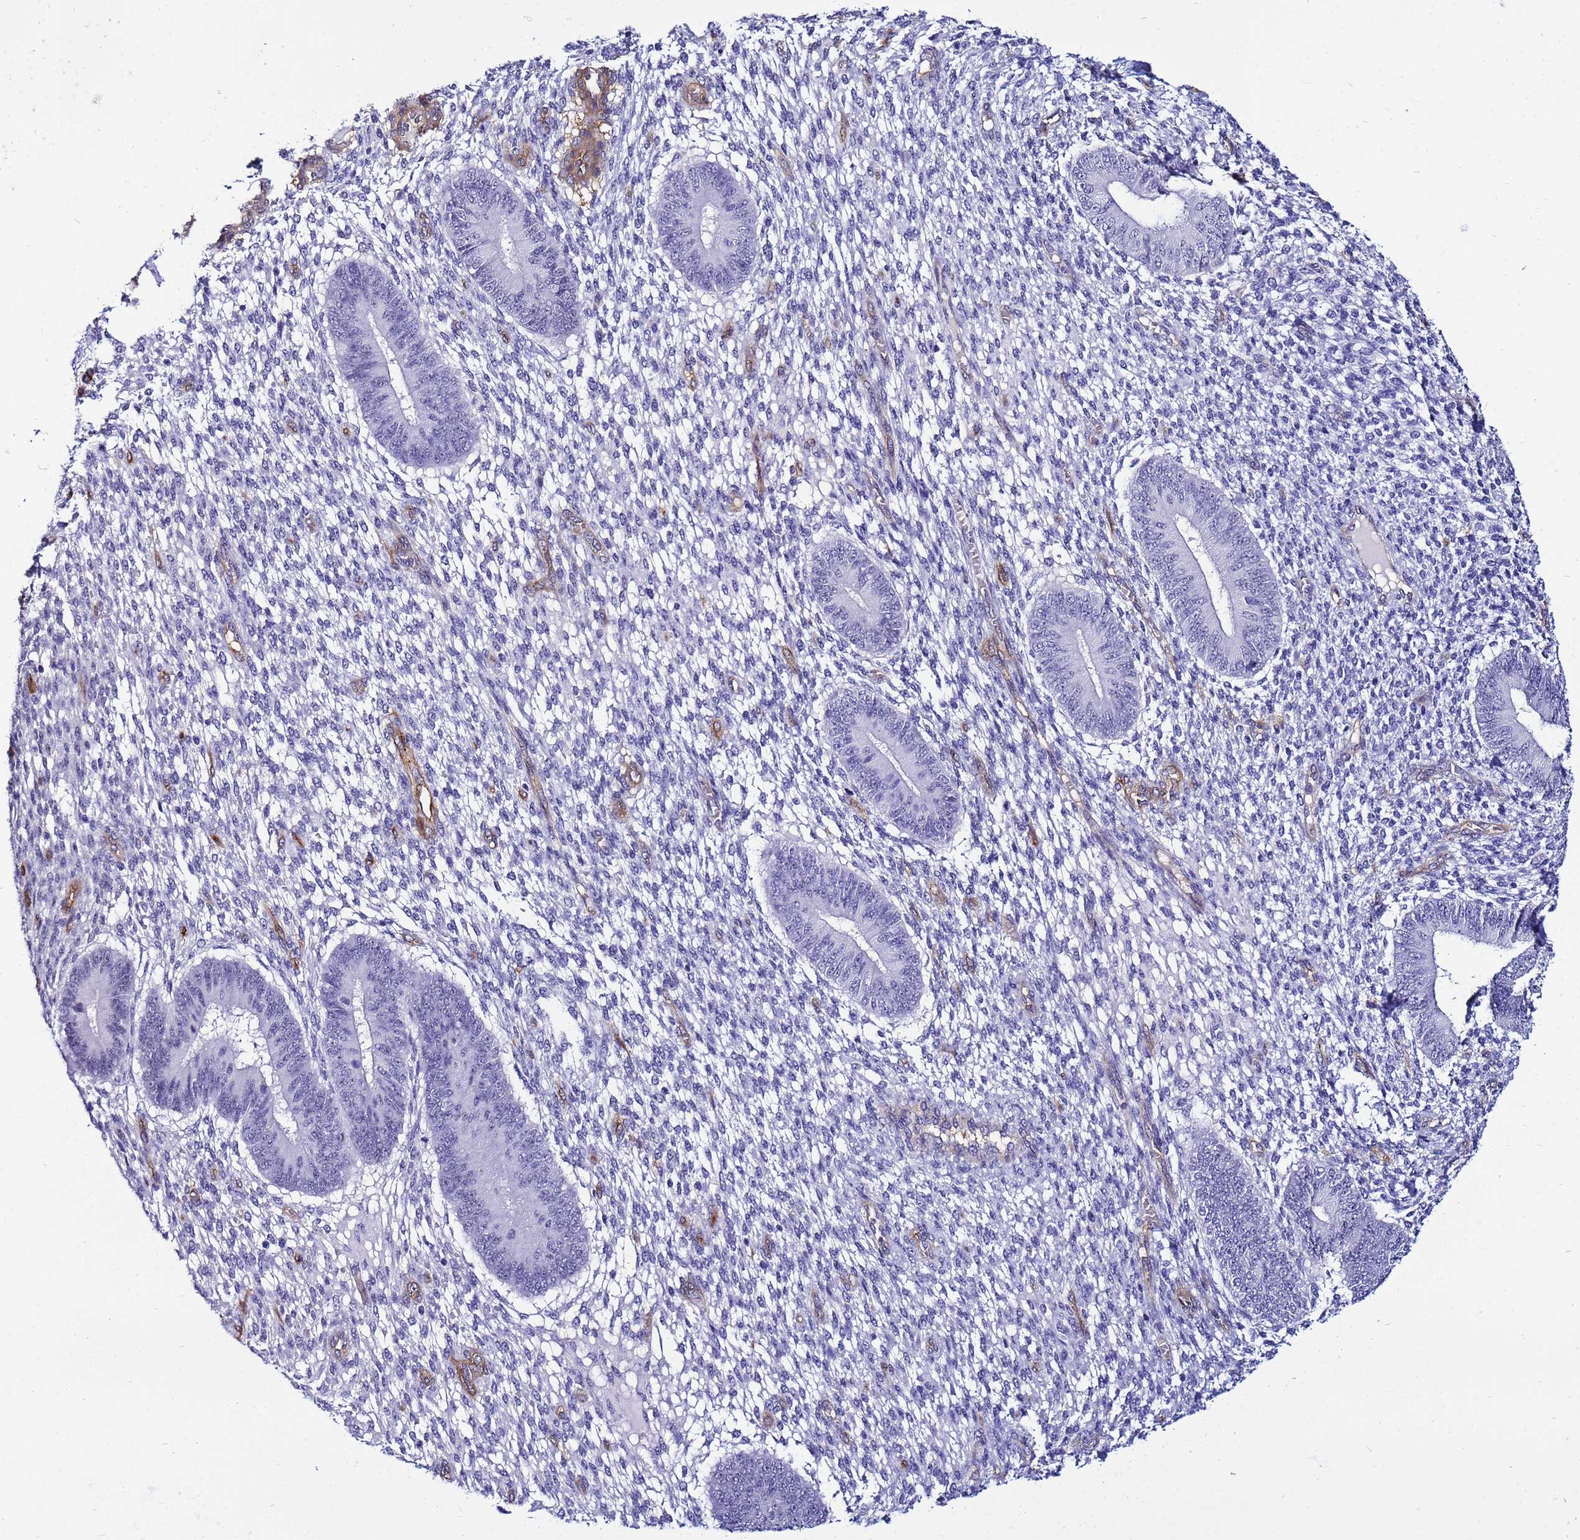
{"staining": {"intensity": "negative", "quantity": "none", "location": "none"}, "tissue": "endometrium", "cell_type": "Cells in endometrial stroma", "image_type": "normal", "snomed": [{"axis": "morphology", "description": "Normal tissue, NOS"}, {"axis": "topography", "description": "Endometrium"}], "caption": "Immunohistochemistry of benign endometrium displays no staining in cells in endometrial stroma.", "gene": "DEFB104A", "patient": {"sex": "female", "age": 49}}